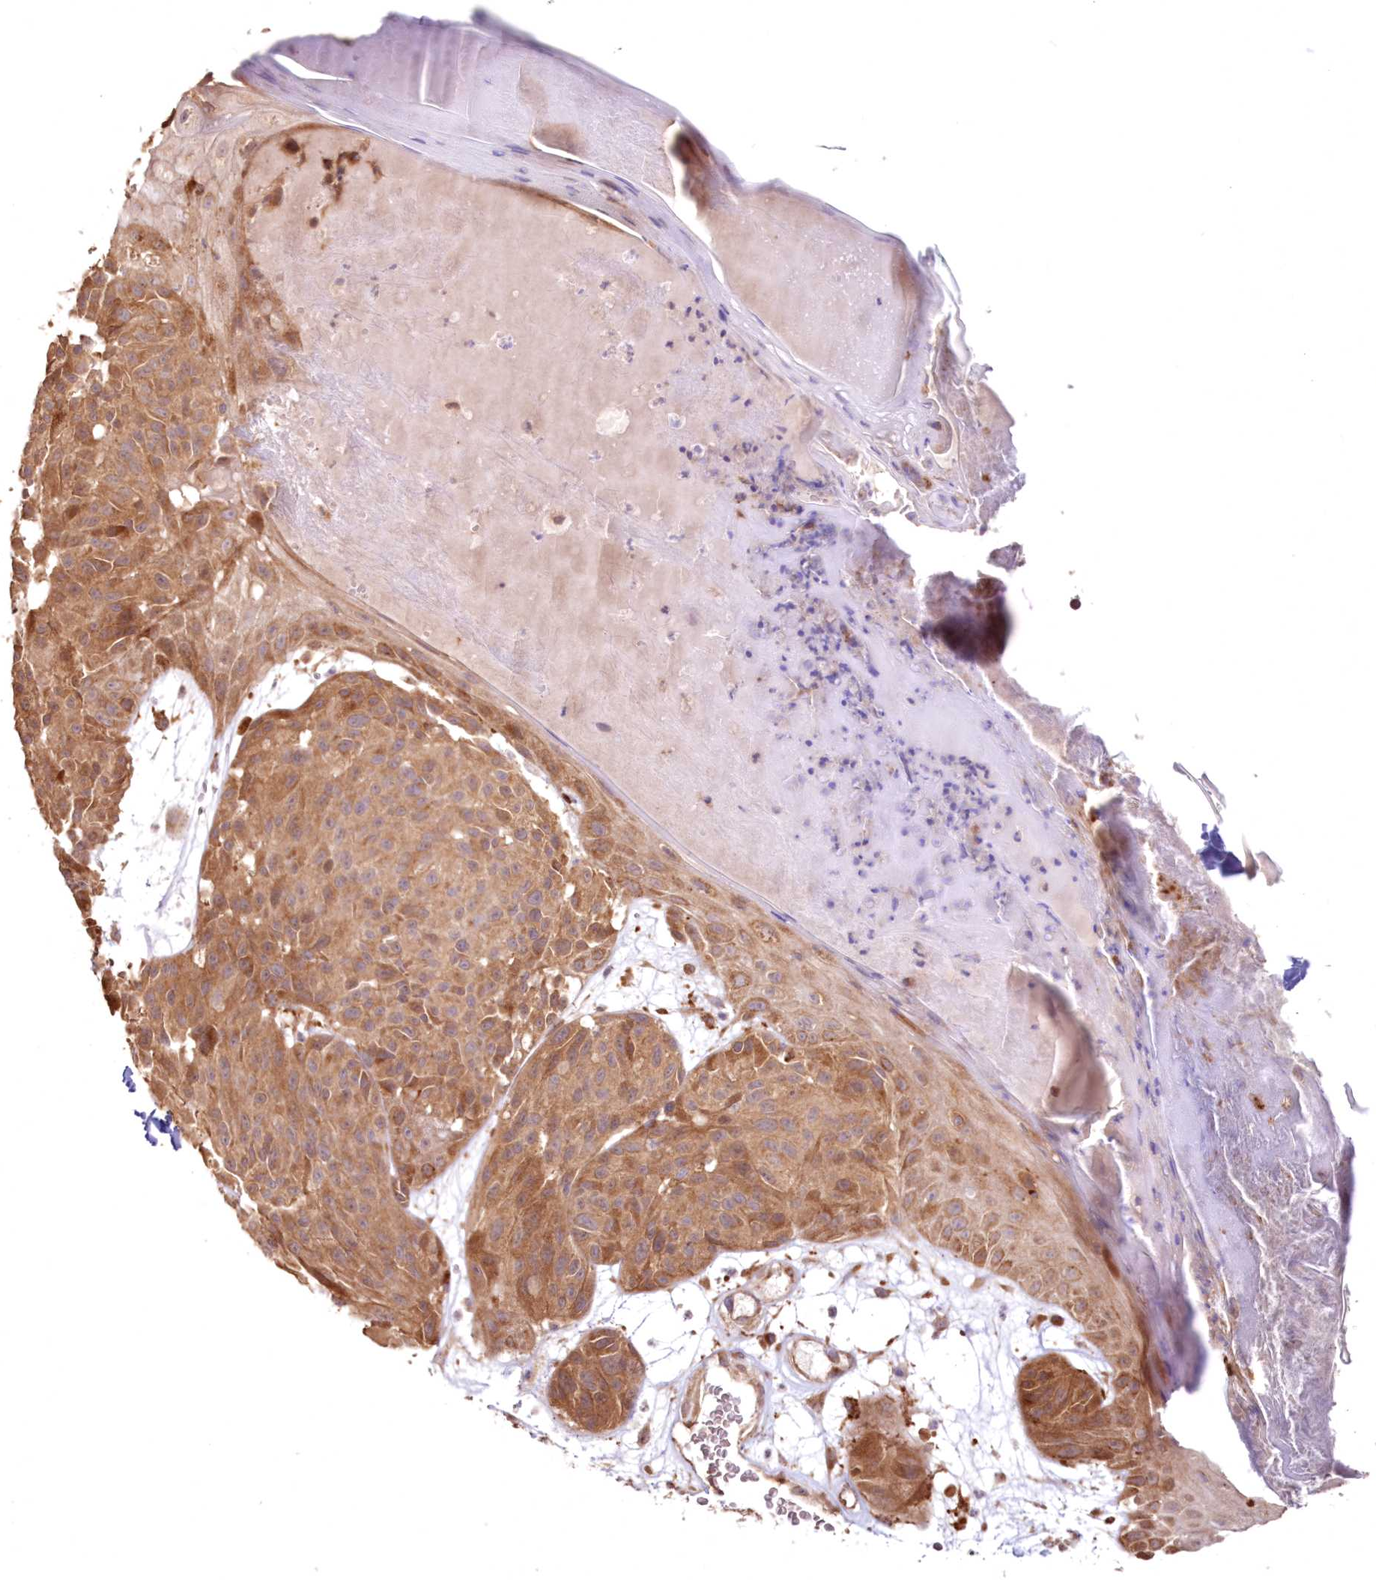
{"staining": {"intensity": "moderate", "quantity": ">75%", "location": "cytoplasmic/membranous"}, "tissue": "melanoma", "cell_type": "Tumor cells", "image_type": "cancer", "snomed": [{"axis": "morphology", "description": "Malignant melanoma, NOS"}, {"axis": "topography", "description": "Skin"}], "caption": "This is a histology image of immunohistochemistry staining of melanoma, which shows moderate positivity in the cytoplasmic/membranous of tumor cells.", "gene": "DDO", "patient": {"sex": "male", "age": 83}}